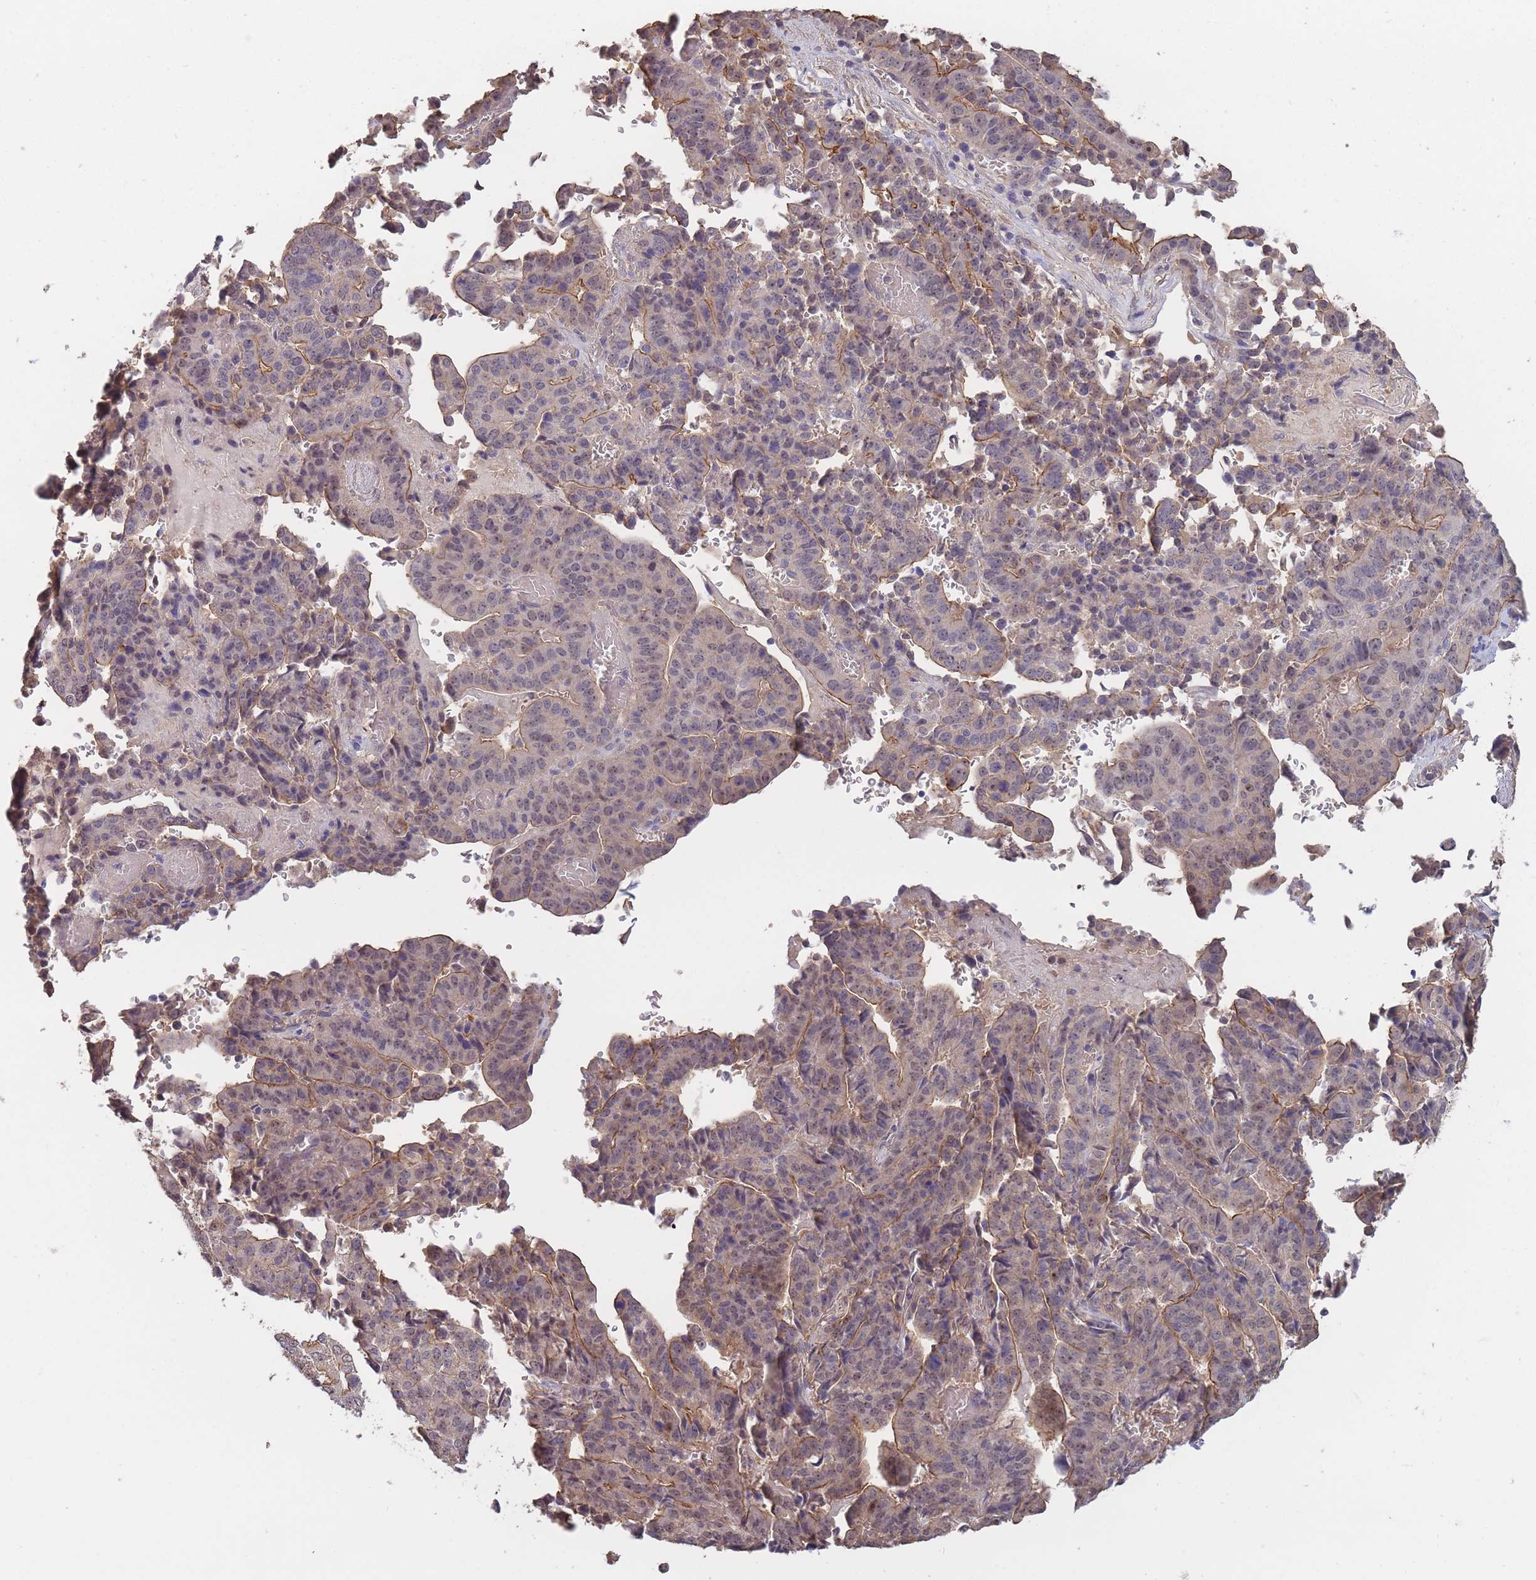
{"staining": {"intensity": "weak", "quantity": "25%-75%", "location": "cytoplasmic/membranous,nuclear"}, "tissue": "stomach cancer", "cell_type": "Tumor cells", "image_type": "cancer", "snomed": [{"axis": "morphology", "description": "Adenocarcinoma, NOS"}, {"axis": "topography", "description": "Stomach"}], "caption": "Immunohistochemistry (IHC) (DAB (3,3'-diaminobenzidine)) staining of human stomach cancer demonstrates weak cytoplasmic/membranous and nuclear protein positivity in approximately 25%-75% of tumor cells. Using DAB (brown) and hematoxylin (blue) stains, captured at high magnification using brightfield microscopy.", "gene": "KIAA1755", "patient": {"sex": "male", "age": 48}}